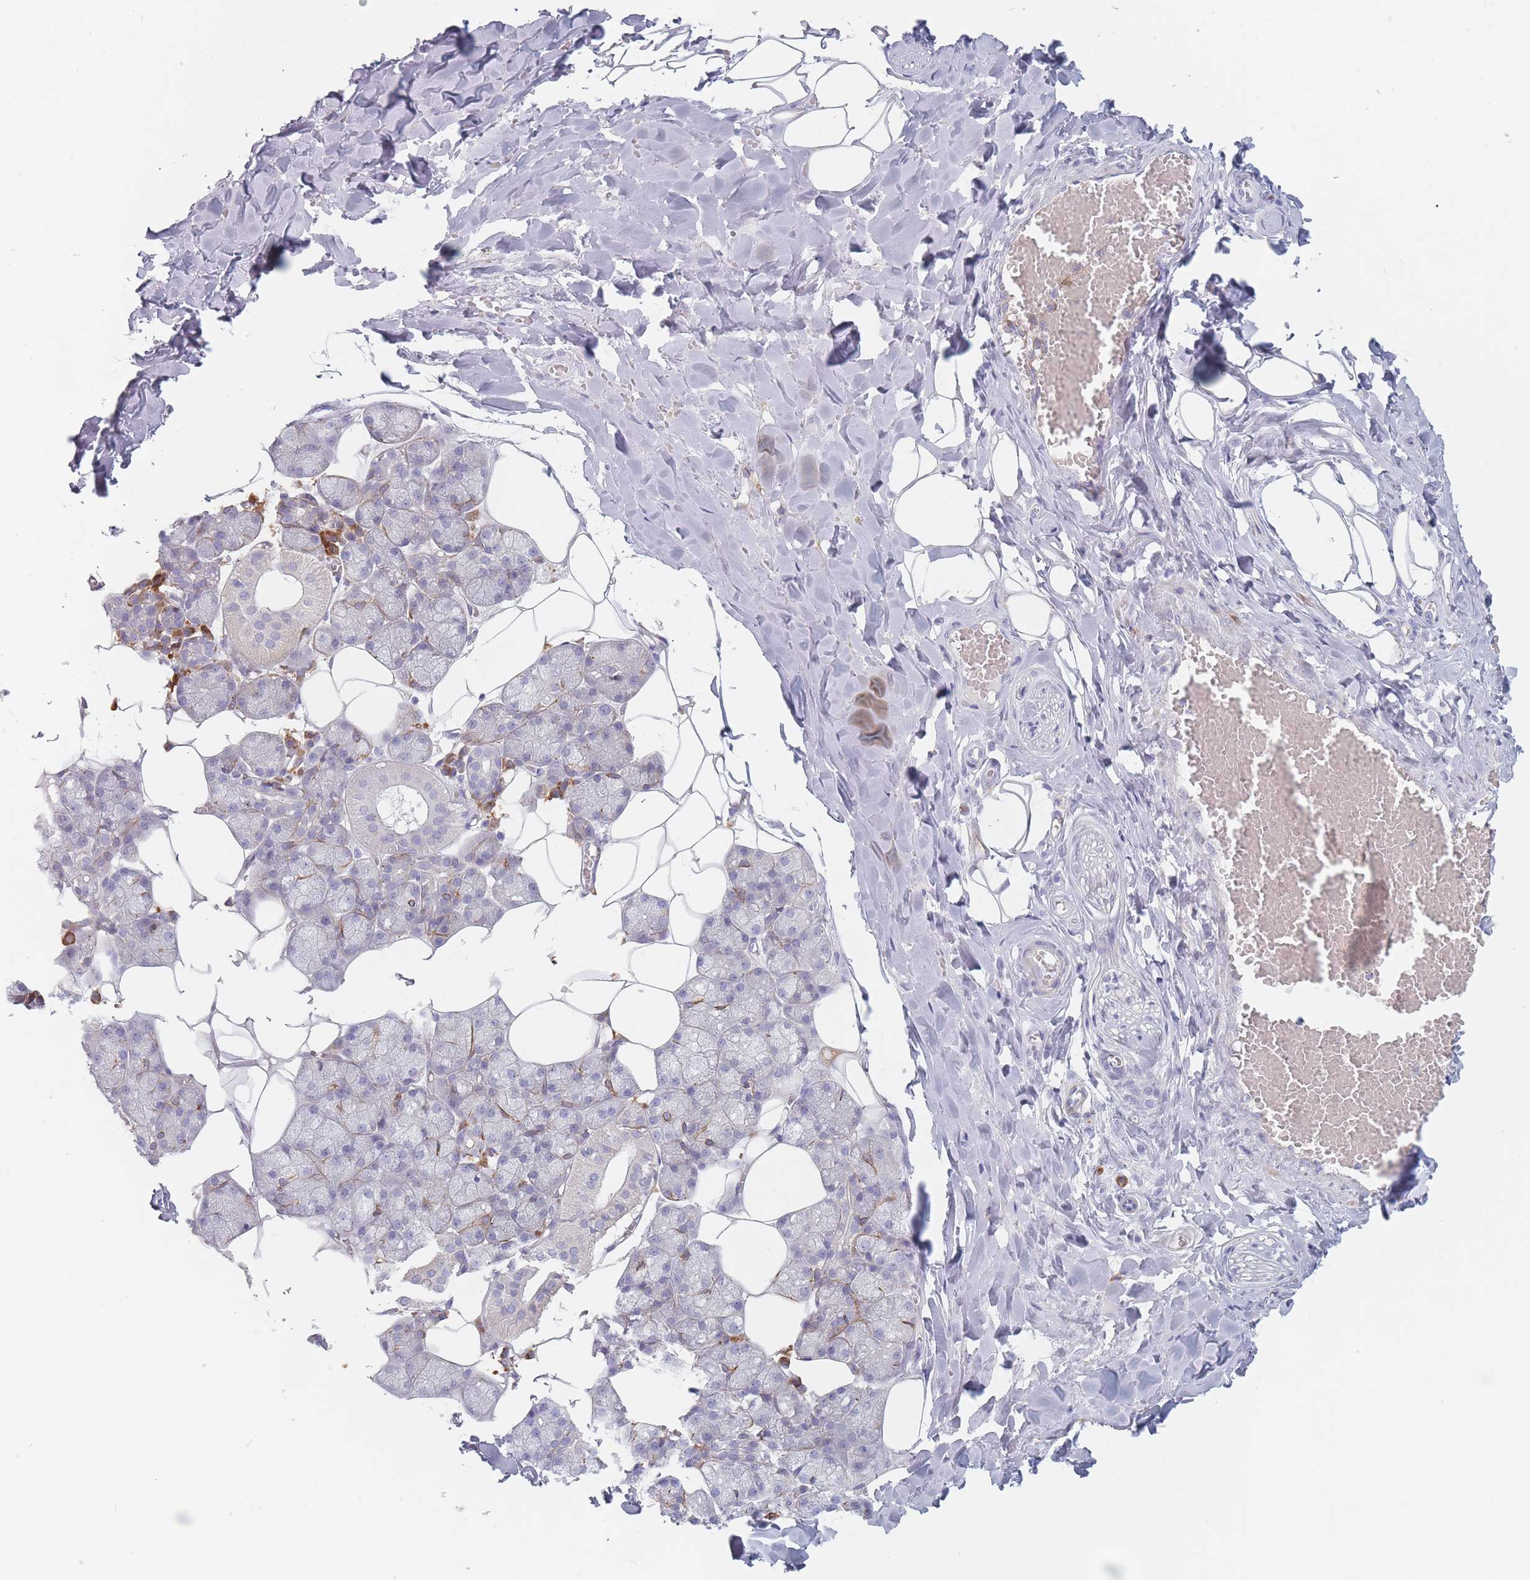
{"staining": {"intensity": "weak", "quantity": "<25%", "location": "cytoplasmic/membranous"}, "tissue": "salivary gland", "cell_type": "Glandular cells", "image_type": "normal", "snomed": [{"axis": "morphology", "description": "Normal tissue, NOS"}, {"axis": "topography", "description": "Salivary gland"}], "caption": "Immunohistochemistry histopathology image of benign salivary gland: human salivary gland stained with DAB (3,3'-diaminobenzidine) exhibits no significant protein positivity in glandular cells. Brightfield microscopy of immunohistochemistry (IHC) stained with DAB (brown) and hematoxylin (blue), captured at high magnification.", "gene": "ERBIN", "patient": {"sex": "male", "age": 62}}